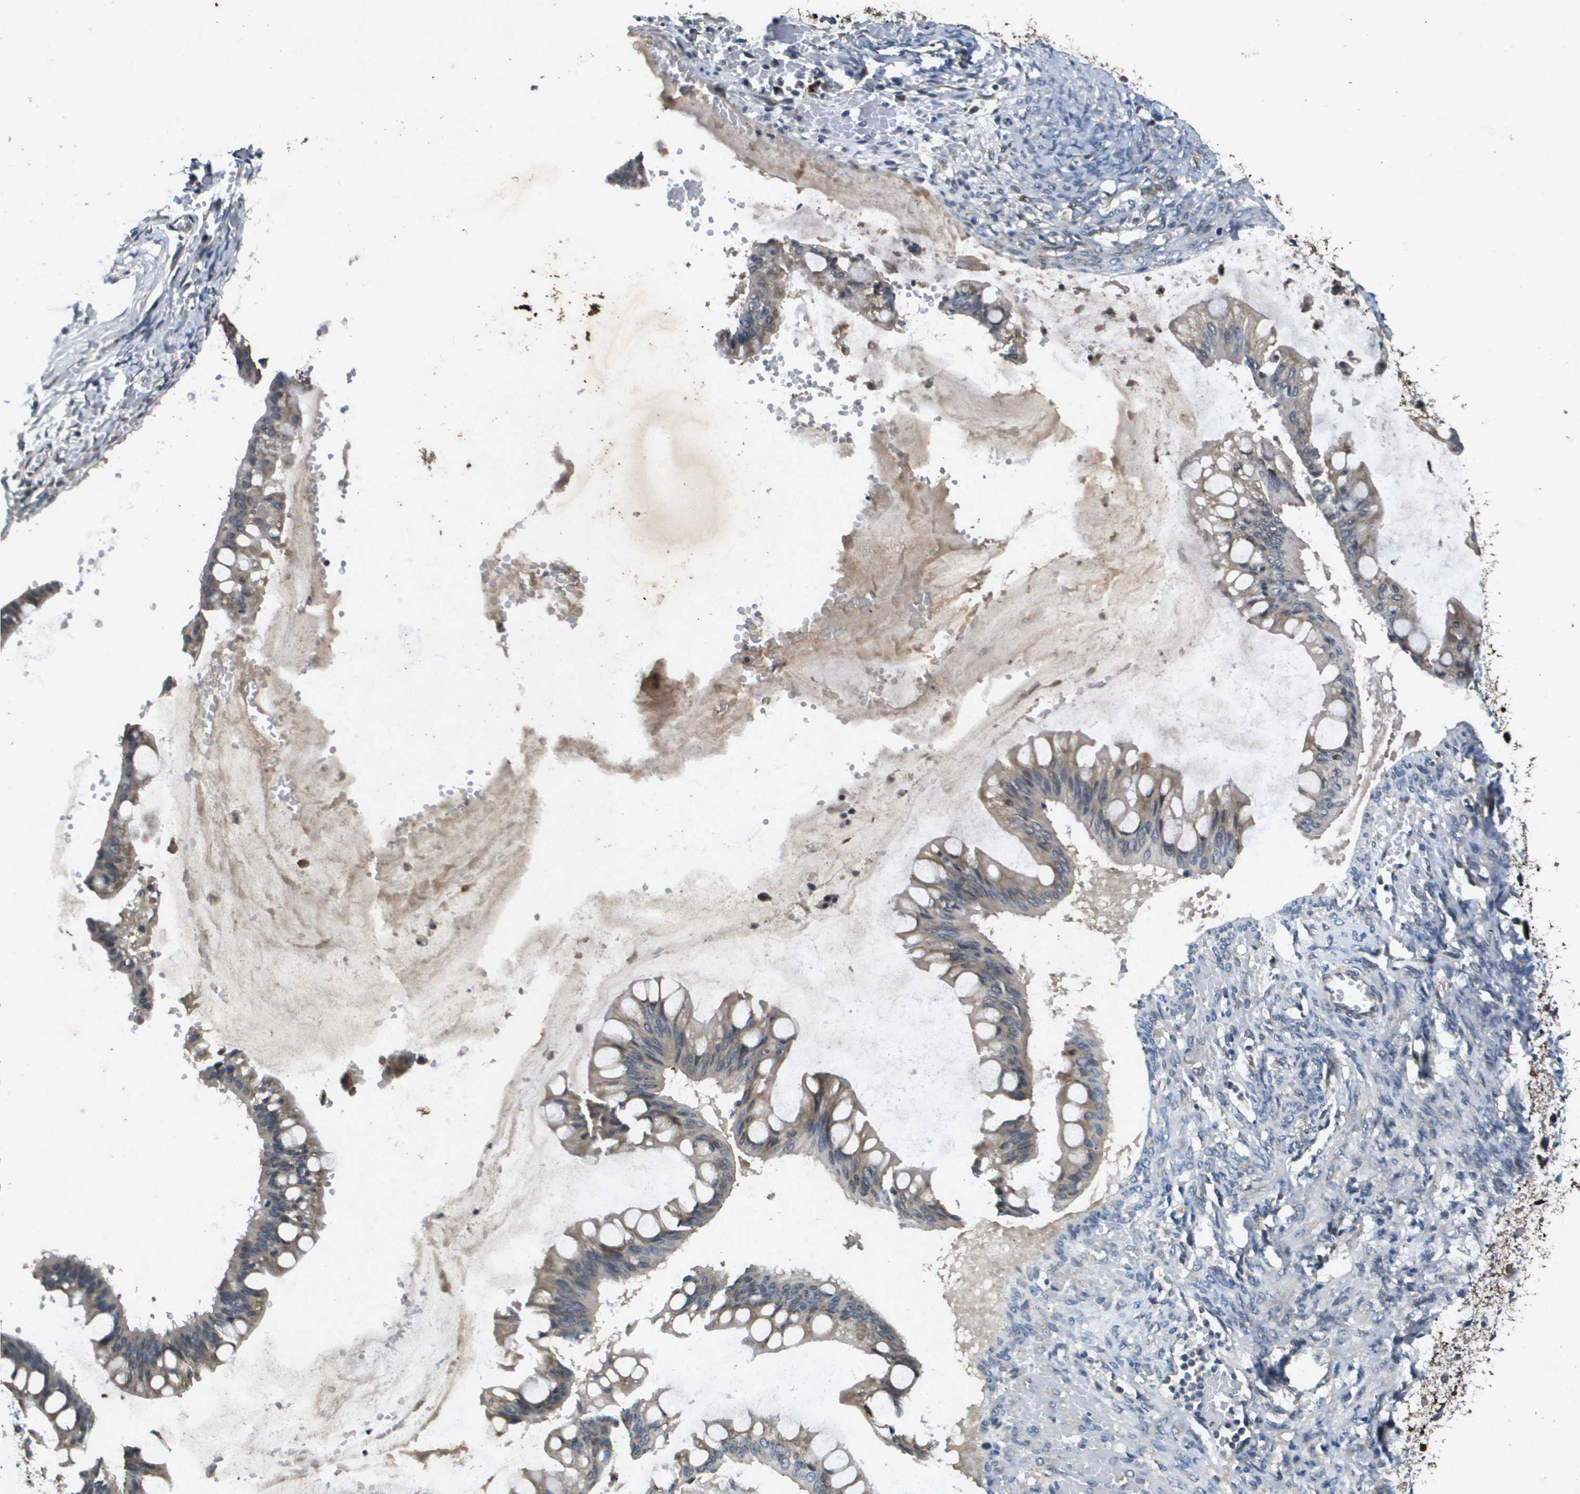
{"staining": {"intensity": "moderate", "quantity": ">75%", "location": "cytoplasmic/membranous"}, "tissue": "ovarian cancer", "cell_type": "Tumor cells", "image_type": "cancer", "snomed": [{"axis": "morphology", "description": "Cystadenocarcinoma, mucinous, NOS"}, {"axis": "topography", "description": "Ovary"}], "caption": "Tumor cells reveal medium levels of moderate cytoplasmic/membranous positivity in about >75% of cells in mucinous cystadenocarcinoma (ovarian).", "gene": "PGAP3", "patient": {"sex": "female", "age": 73}}